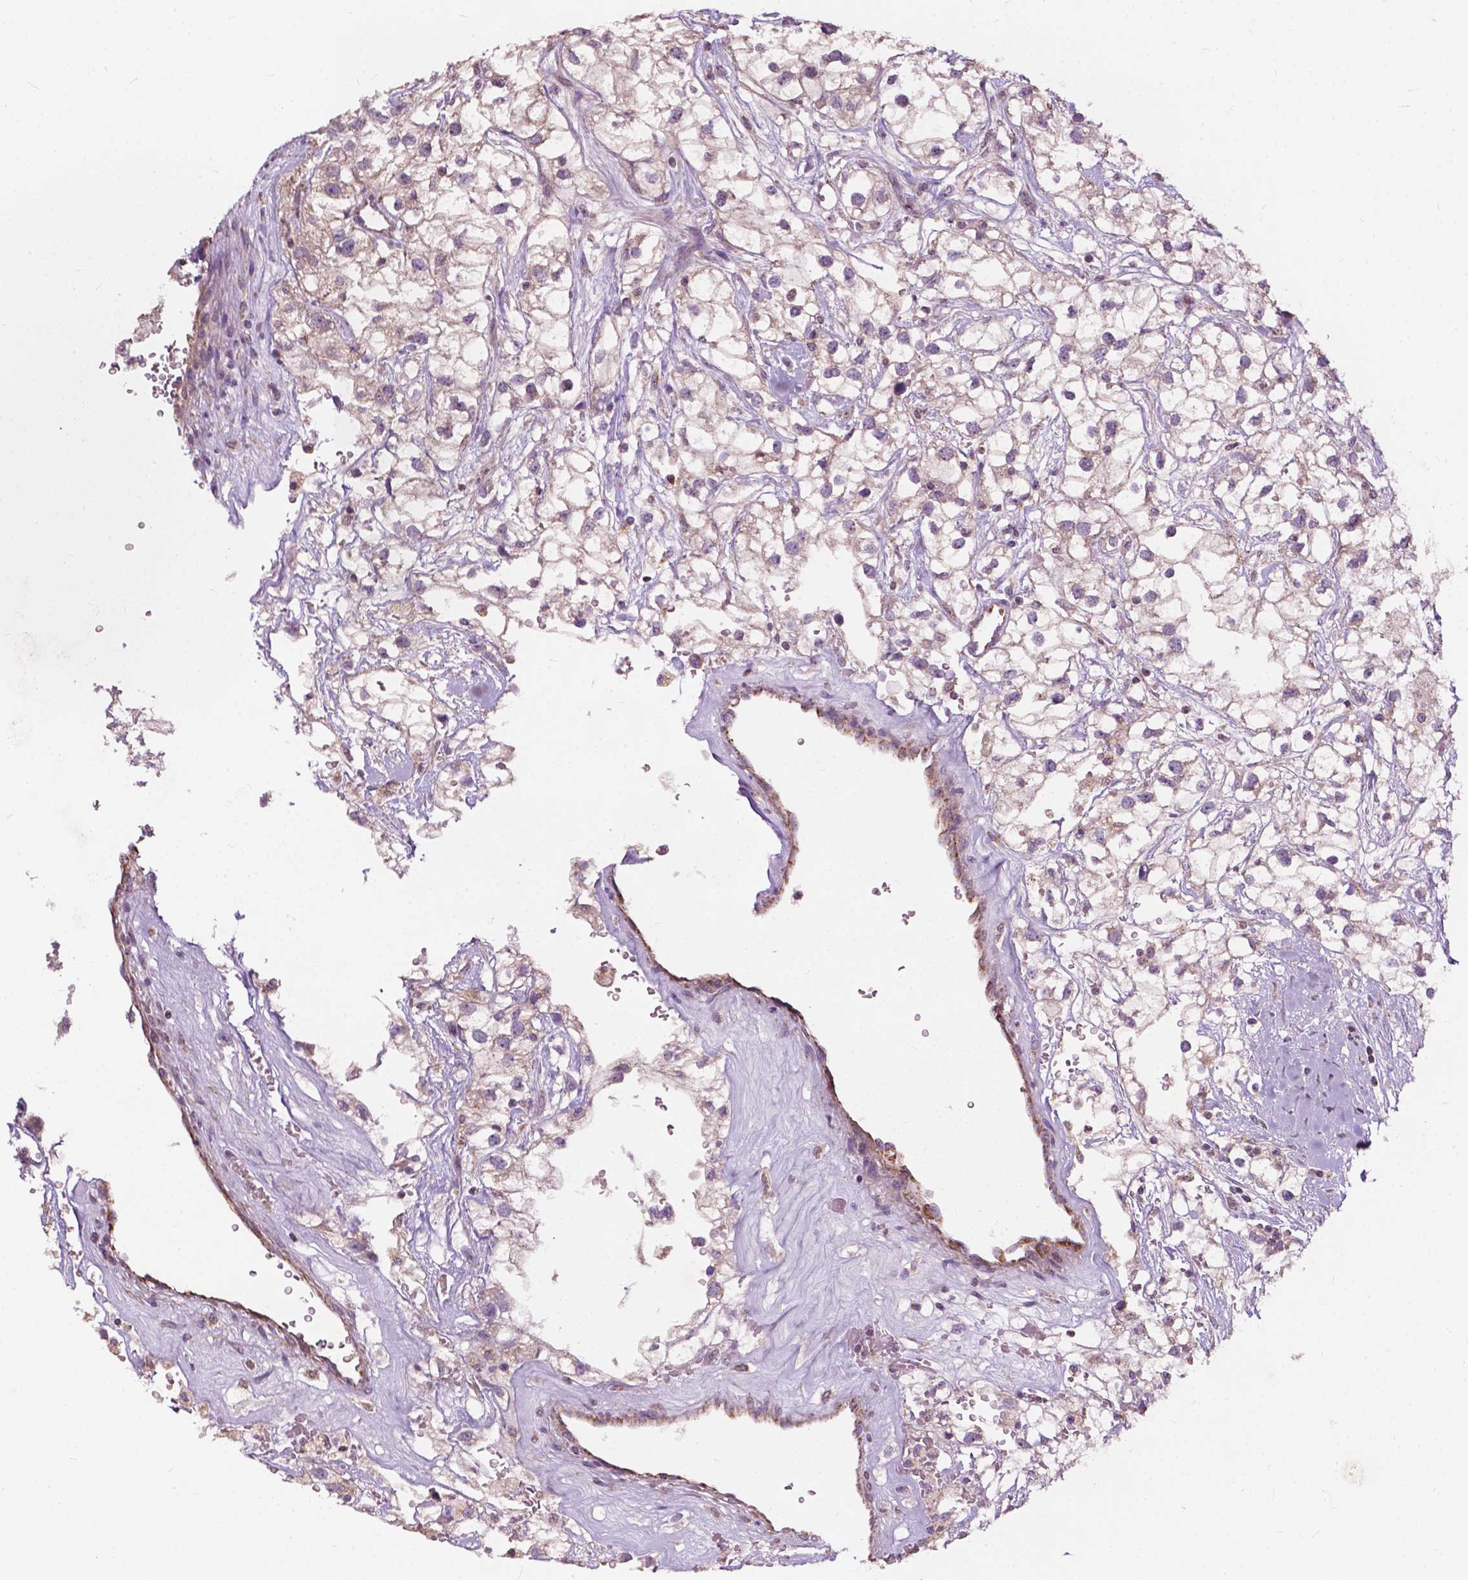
{"staining": {"intensity": "weak", "quantity": "<25%", "location": "cytoplasmic/membranous"}, "tissue": "renal cancer", "cell_type": "Tumor cells", "image_type": "cancer", "snomed": [{"axis": "morphology", "description": "Adenocarcinoma, NOS"}, {"axis": "topography", "description": "Kidney"}], "caption": "DAB immunohistochemical staining of adenocarcinoma (renal) shows no significant positivity in tumor cells.", "gene": "NDUFA10", "patient": {"sex": "male", "age": 59}}